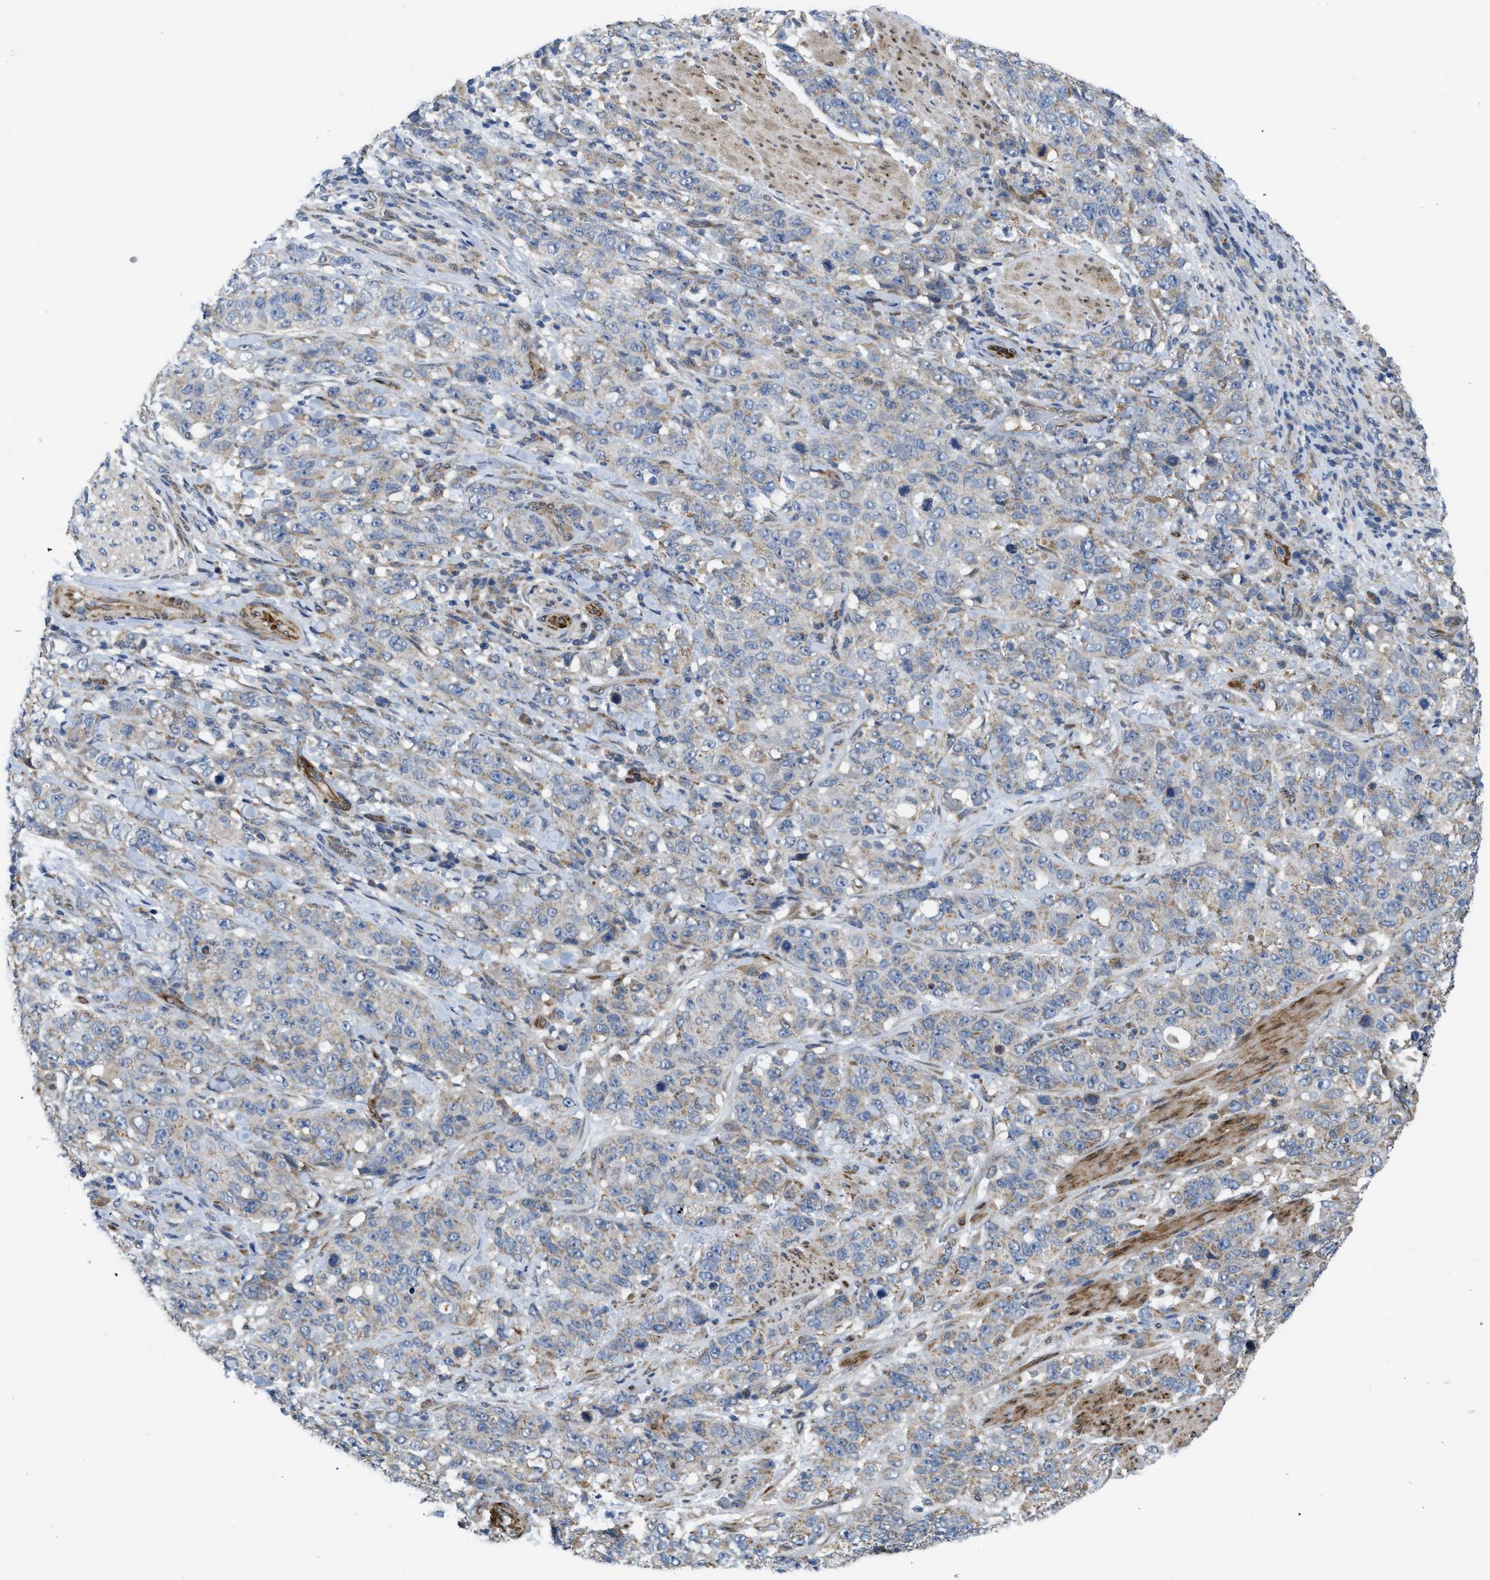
{"staining": {"intensity": "weak", "quantity": "25%-75%", "location": "cytoplasmic/membranous"}, "tissue": "stomach cancer", "cell_type": "Tumor cells", "image_type": "cancer", "snomed": [{"axis": "morphology", "description": "Adenocarcinoma, NOS"}, {"axis": "topography", "description": "Stomach"}], "caption": "Stomach cancer tissue reveals weak cytoplasmic/membranous positivity in approximately 25%-75% of tumor cells (DAB IHC with brightfield microscopy, high magnification).", "gene": "EOGT", "patient": {"sex": "male", "age": 48}}